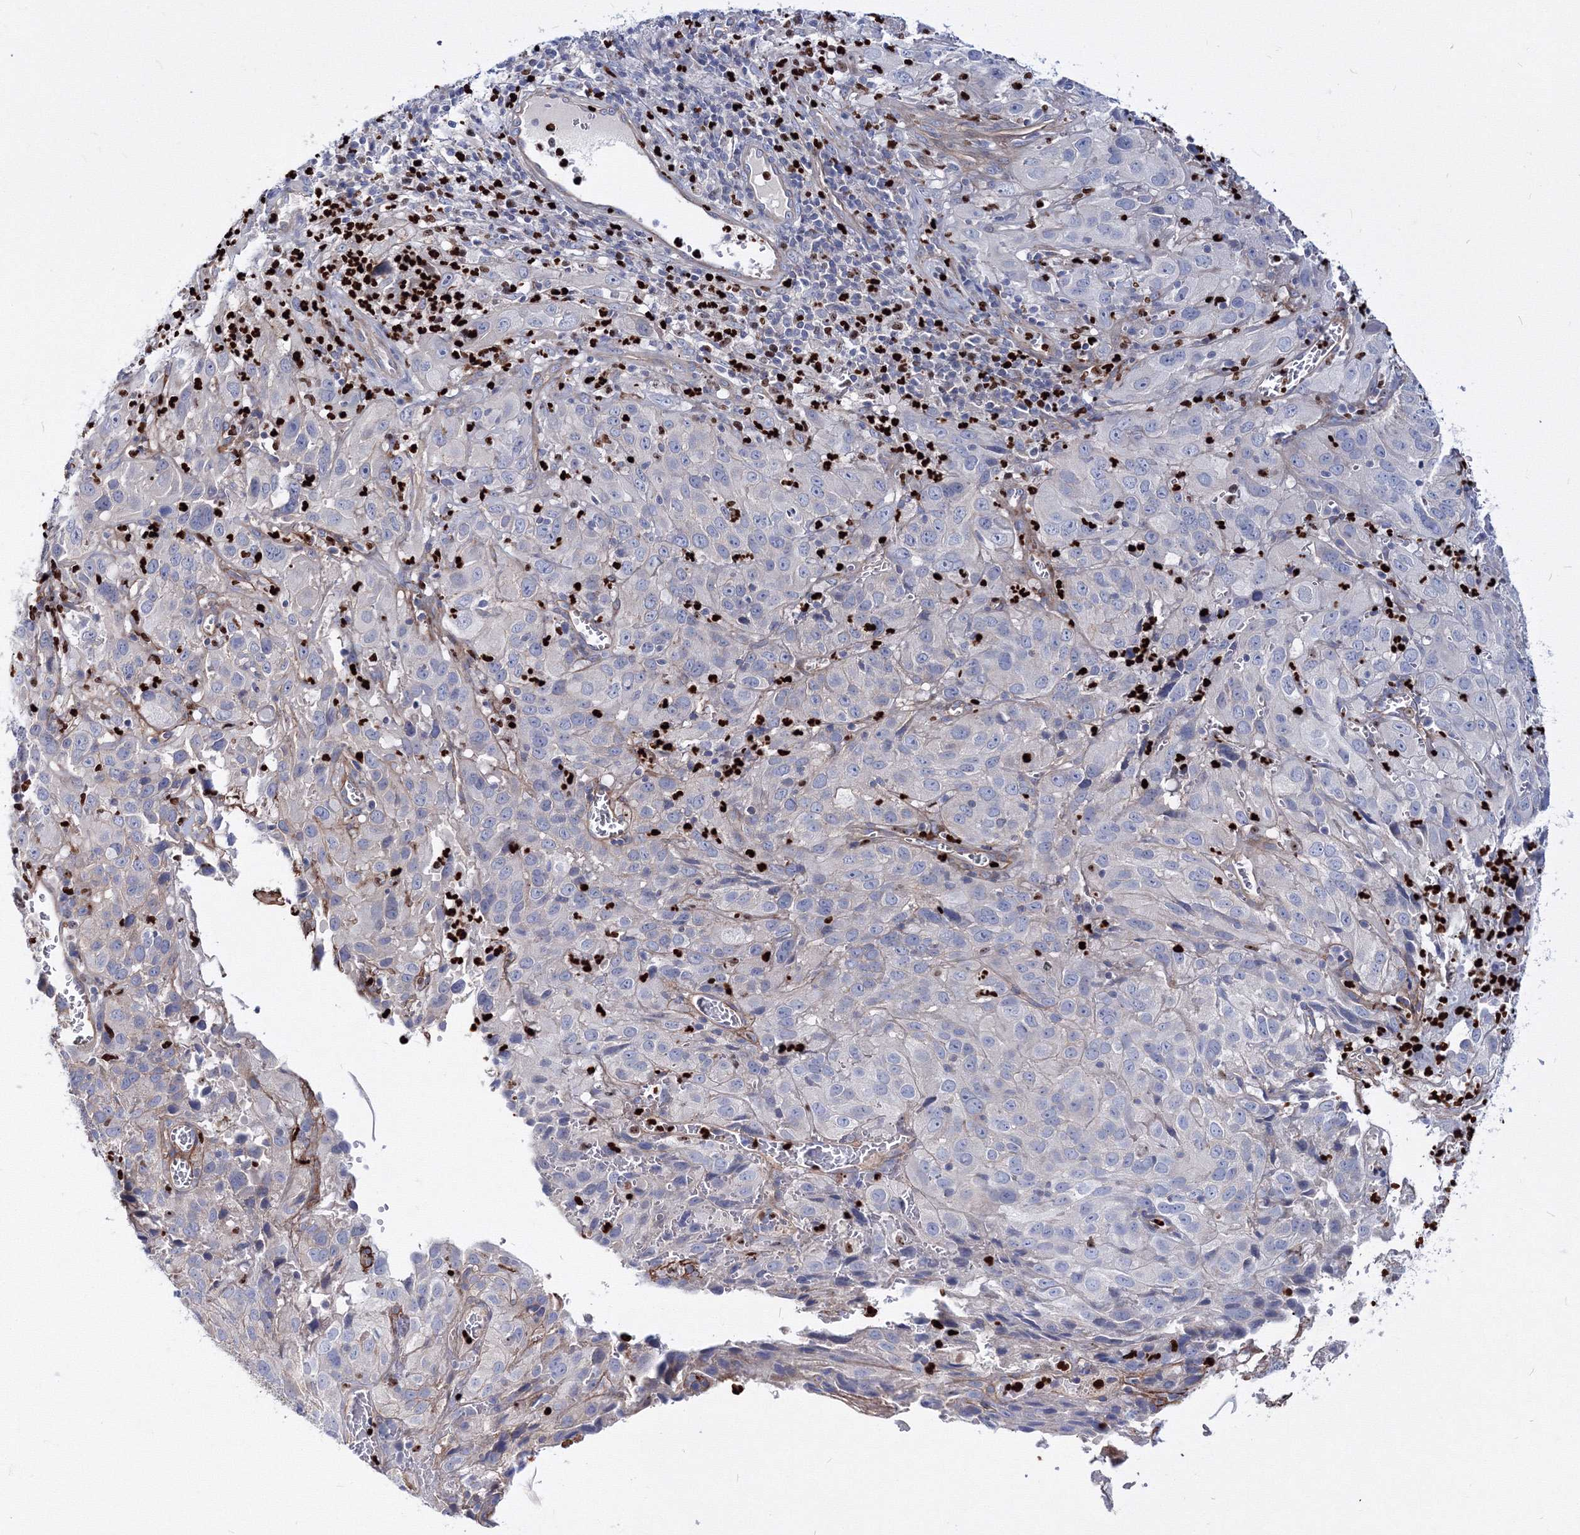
{"staining": {"intensity": "negative", "quantity": "none", "location": "none"}, "tissue": "cervical cancer", "cell_type": "Tumor cells", "image_type": "cancer", "snomed": [{"axis": "morphology", "description": "Squamous cell carcinoma, NOS"}, {"axis": "topography", "description": "Cervix"}], "caption": "A histopathology image of cervical cancer (squamous cell carcinoma) stained for a protein displays no brown staining in tumor cells. (DAB (3,3'-diaminobenzidine) immunohistochemistry with hematoxylin counter stain).", "gene": "C11orf52", "patient": {"sex": "female", "age": 32}}